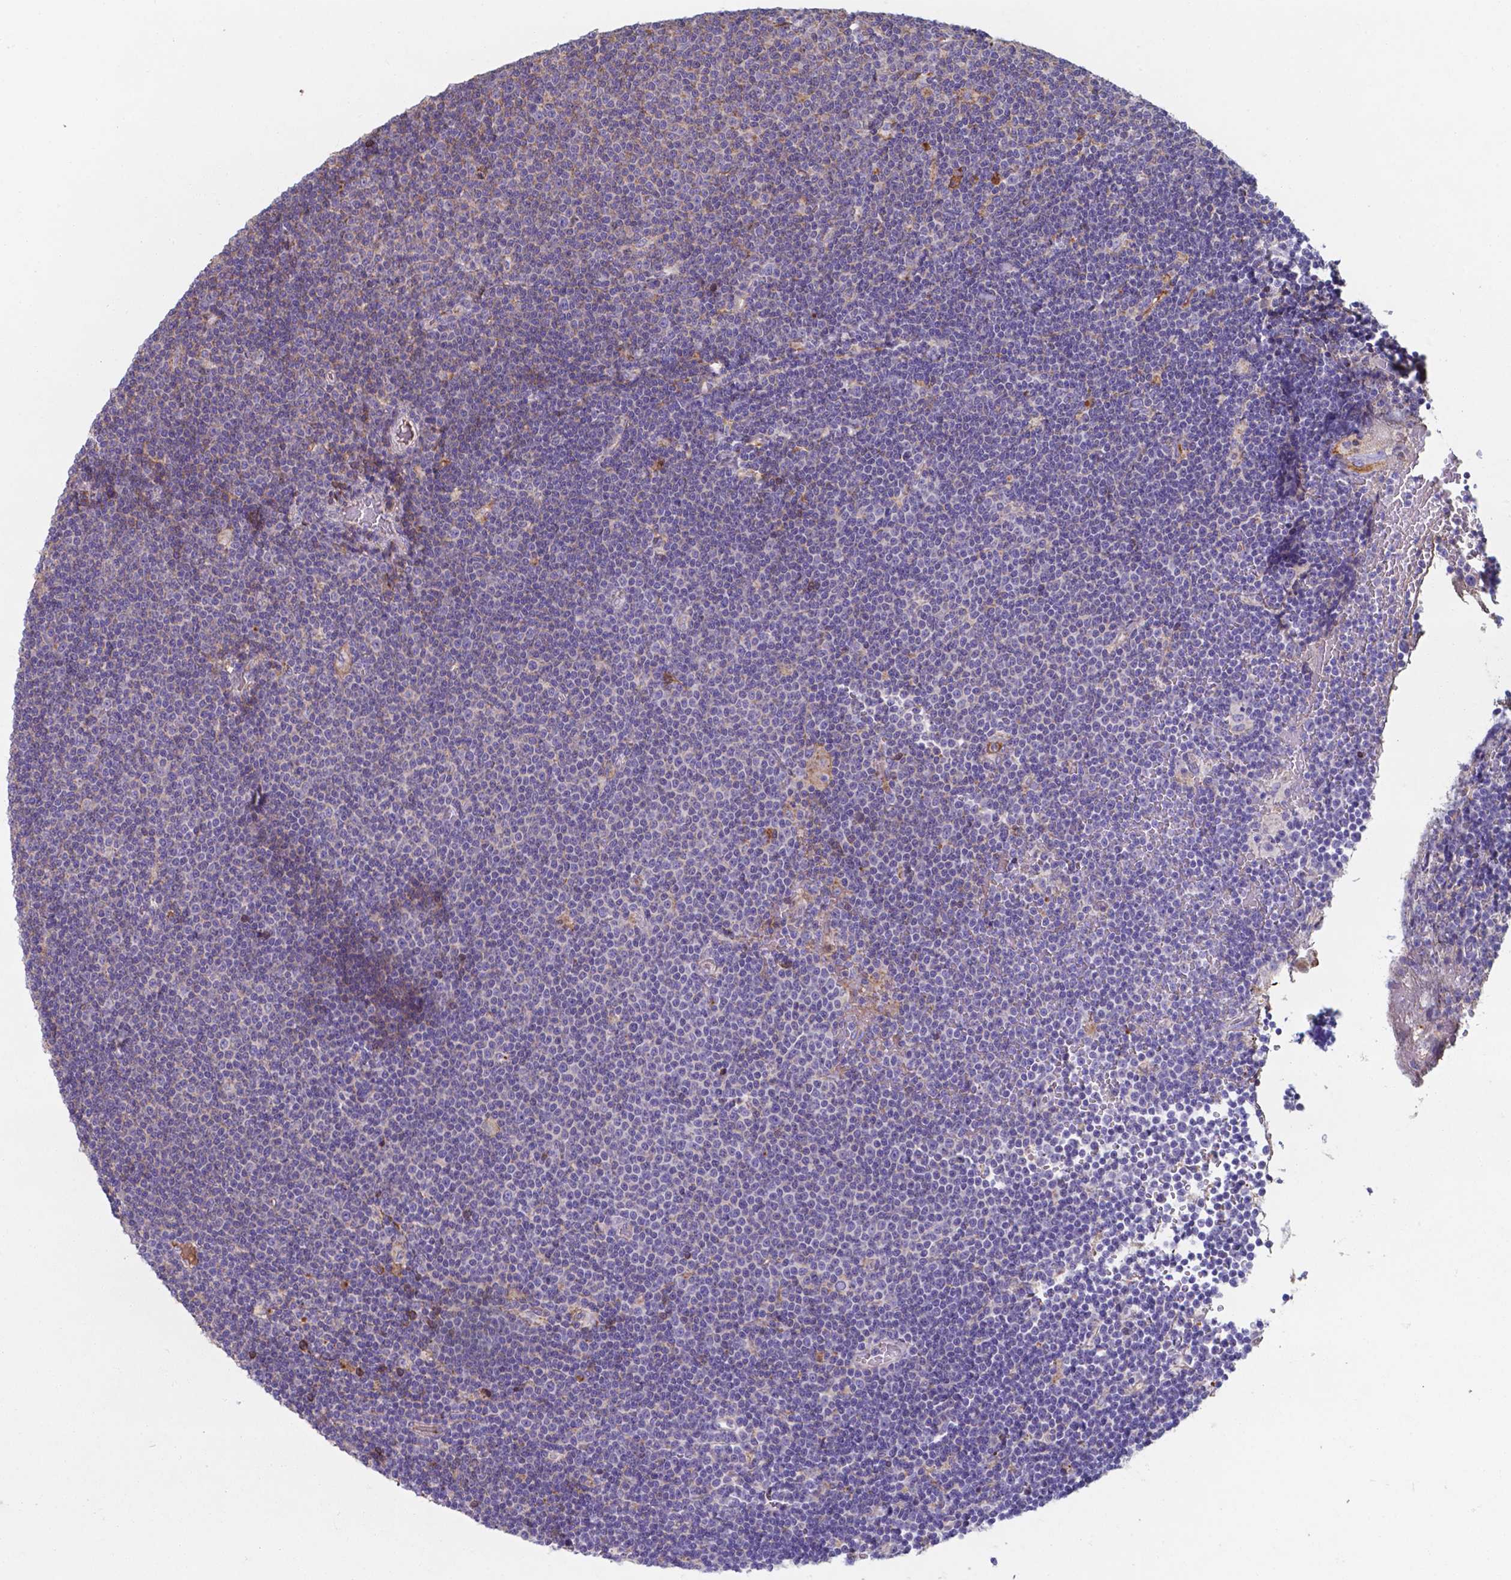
{"staining": {"intensity": "negative", "quantity": "none", "location": "none"}, "tissue": "lymphoma", "cell_type": "Tumor cells", "image_type": "cancer", "snomed": [{"axis": "morphology", "description": "Malignant lymphoma, non-Hodgkin's type, Low grade"}, {"axis": "topography", "description": "Brain"}], "caption": "The image demonstrates no staining of tumor cells in low-grade malignant lymphoma, non-Hodgkin's type.", "gene": "SERPINA1", "patient": {"sex": "female", "age": 66}}